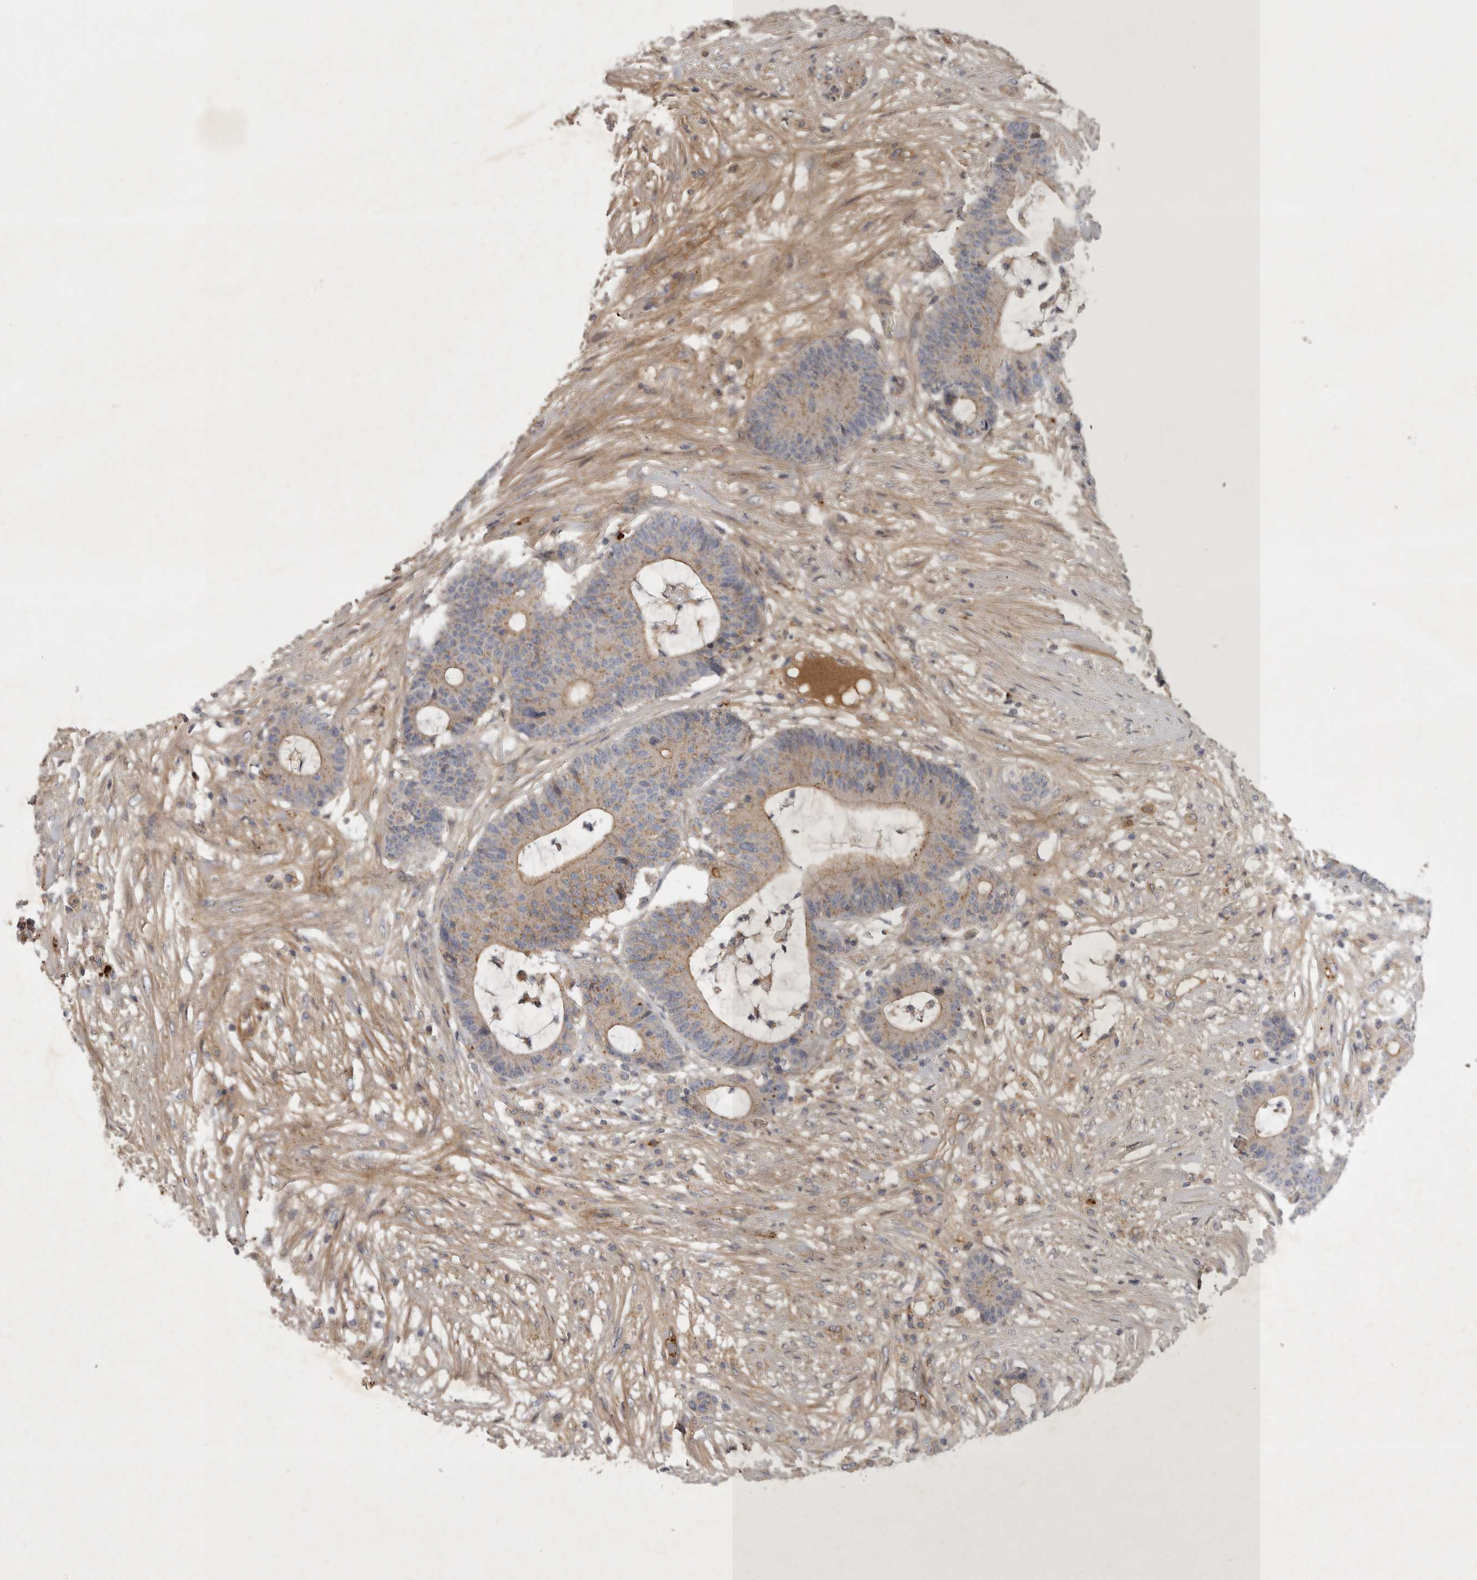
{"staining": {"intensity": "weak", "quantity": ">75%", "location": "cytoplasmic/membranous"}, "tissue": "colorectal cancer", "cell_type": "Tumor cells", "image_type": "cancer", "snomed": [{"axis": "morphology", "description": "Adenocarcinoma, NOS"}, {"axis": "topography", "description": "Colon"}], "caption": "Protein expression analysis of colorectal cancer displays weak cytoplasmic/membranous staining in about >75% of tumor cells. Ihc stains the protein in brown and the nuclei are stained blue.", "gene": "MLPH", "patient": {"sex": "female", "age": 84}}